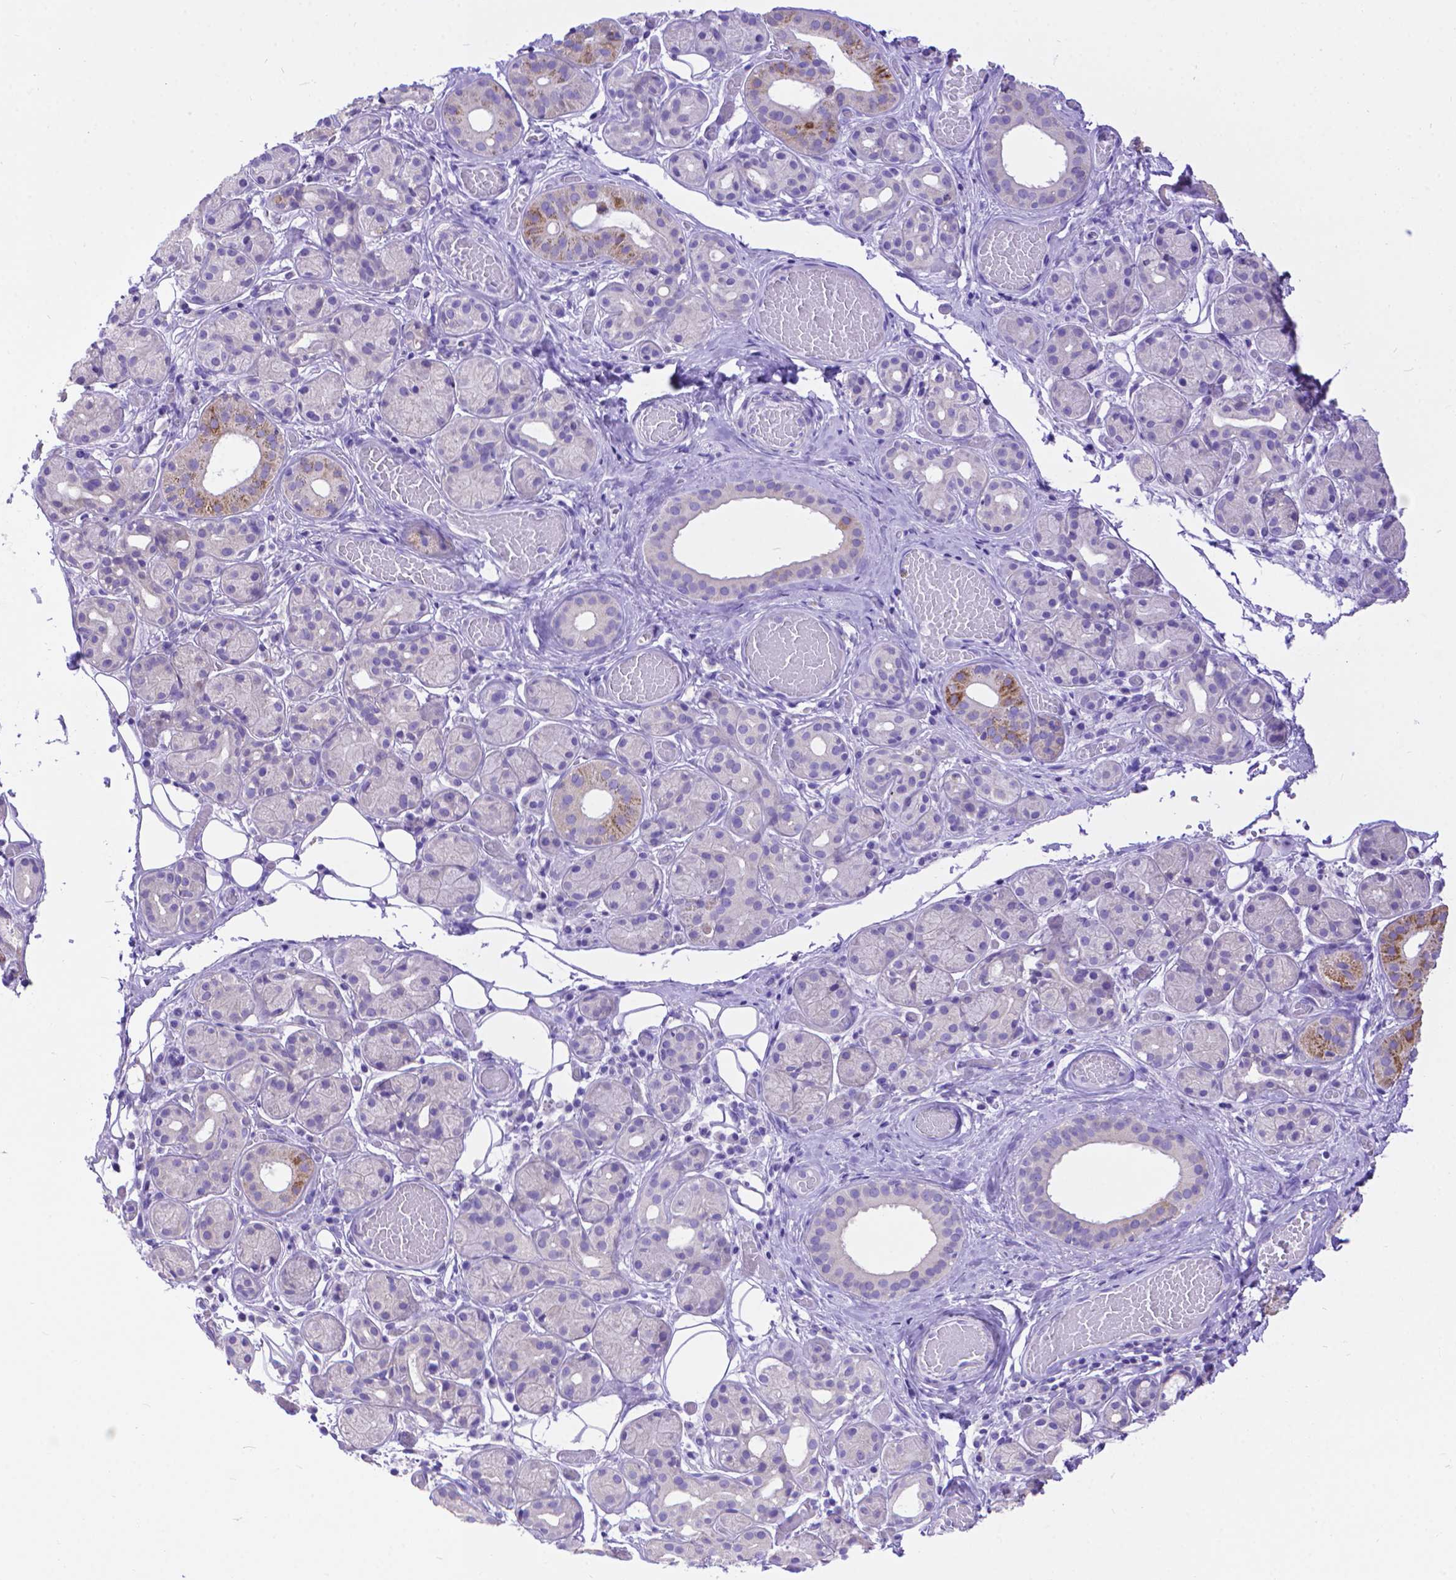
{"staining": {"intensity": "strong", "quantity": "<25%", "location": "cytoplasmic/membranous"}, "tissue": "salivary gland", "cell_type": "Glandular cells", "image_type": "normal", "snomed": [{"axis": "morphology", "description": "Normal tissue, NOS"}, {"axis": "topography", "description": "Salivary gland"}, {"axis": "topography", "description": "Peripheral nerve tissue"}], "caption": "Glandular cells display medium levels of strong cytoplasmic/membranous positivity in about <25% of cells in normal human salivary gland. (brown staining indicates protein expression, while blue staining denotes nuclei).", "gene": "DHRS2", "patient": {"sex": "male", "age": 71}}